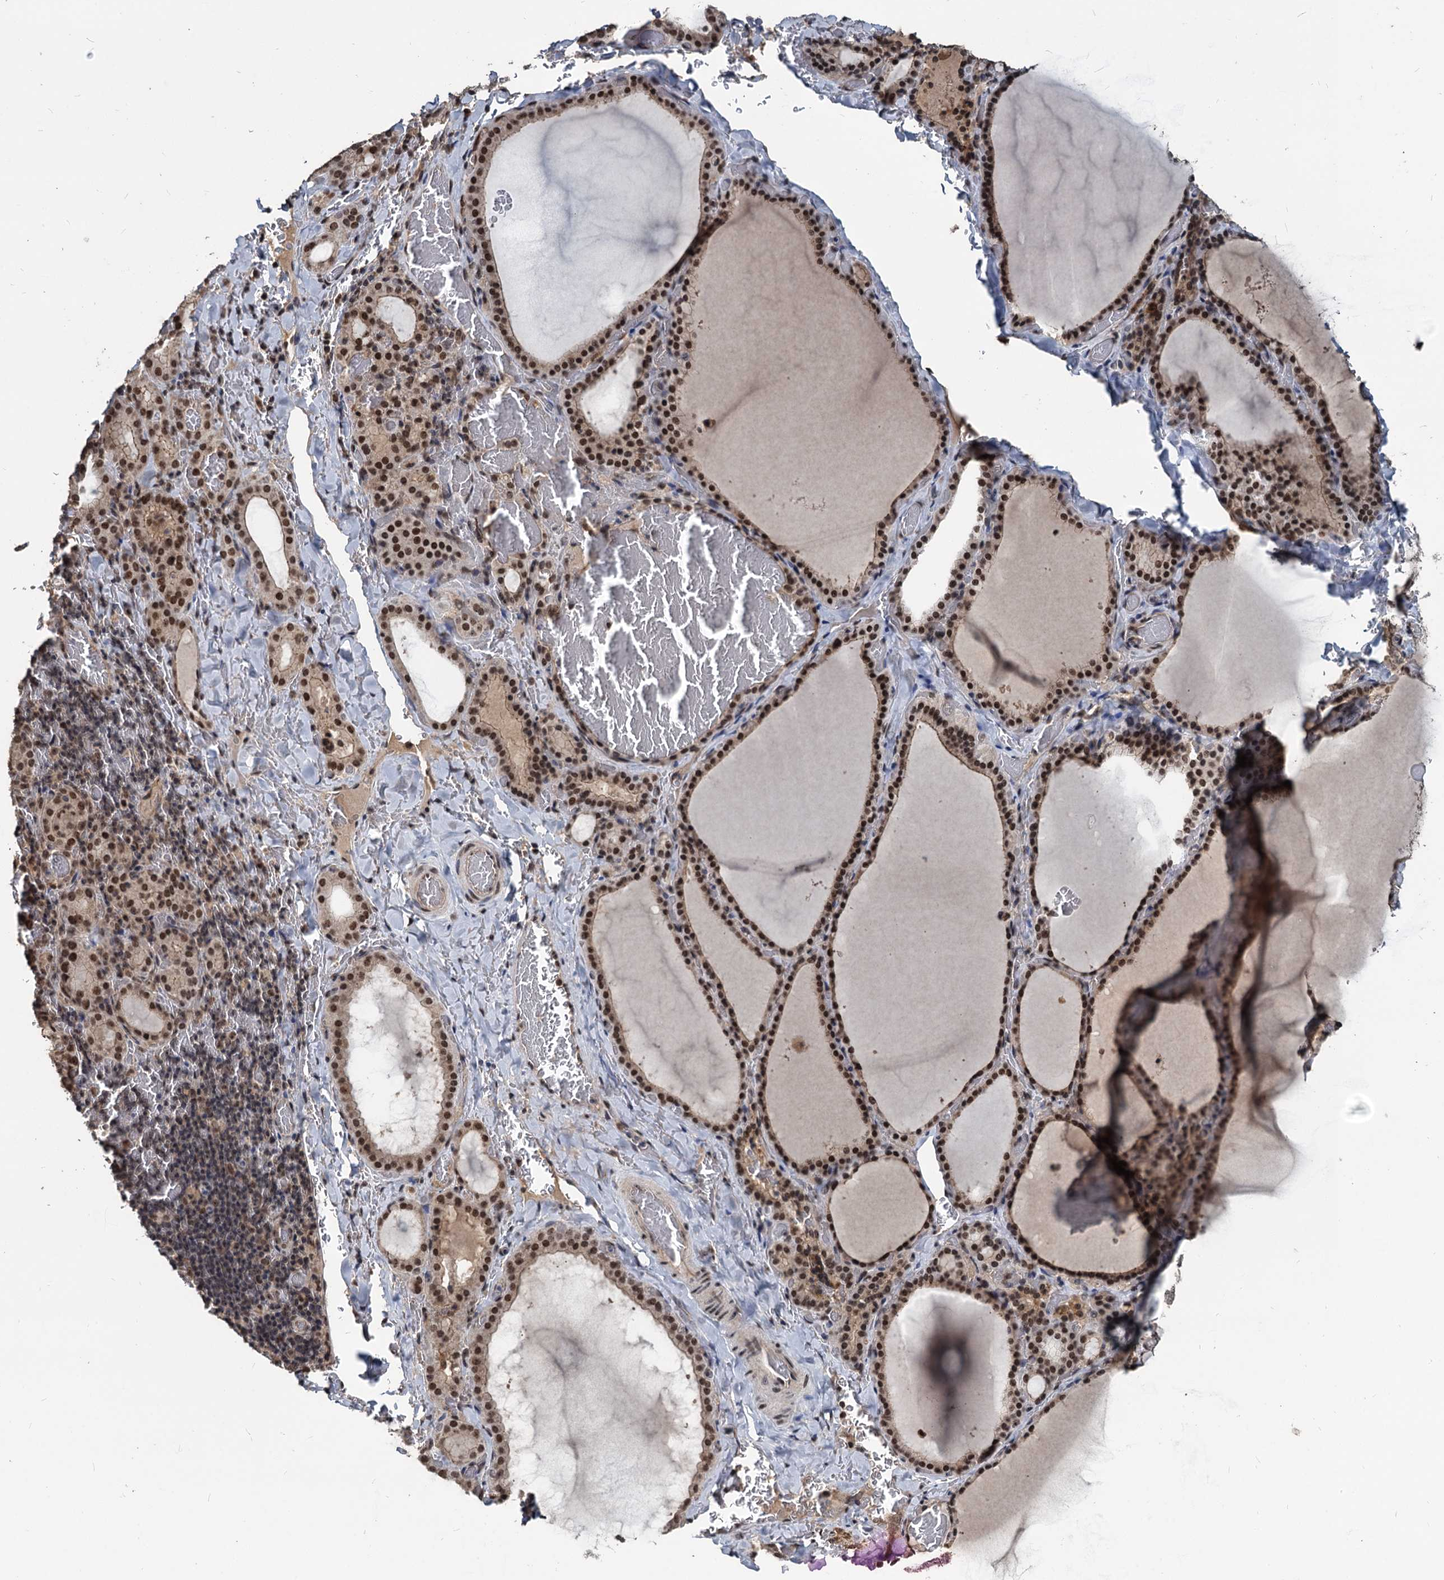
{"staining": {"intensity": "strong", "quantity": ">75%", "location": "nuclear"}, "tissue": "thyroid gland", "cell_type": "Glandular cells", "image_type": "normal", "snomed": [{"axis": "morphology", "description": "Normal tissue, NOS"}, {"axis": "topography", "description": "Thyroid gland"}], "caption": "Immunohistochemical staining of normal human thyroid gland reveals strong nuclear protein positivity in approximately >75% of glandular cells. Nuclei are stained in blue.", "gene": "FAM216B", "patient": {"sex": "female", "age": 39}}